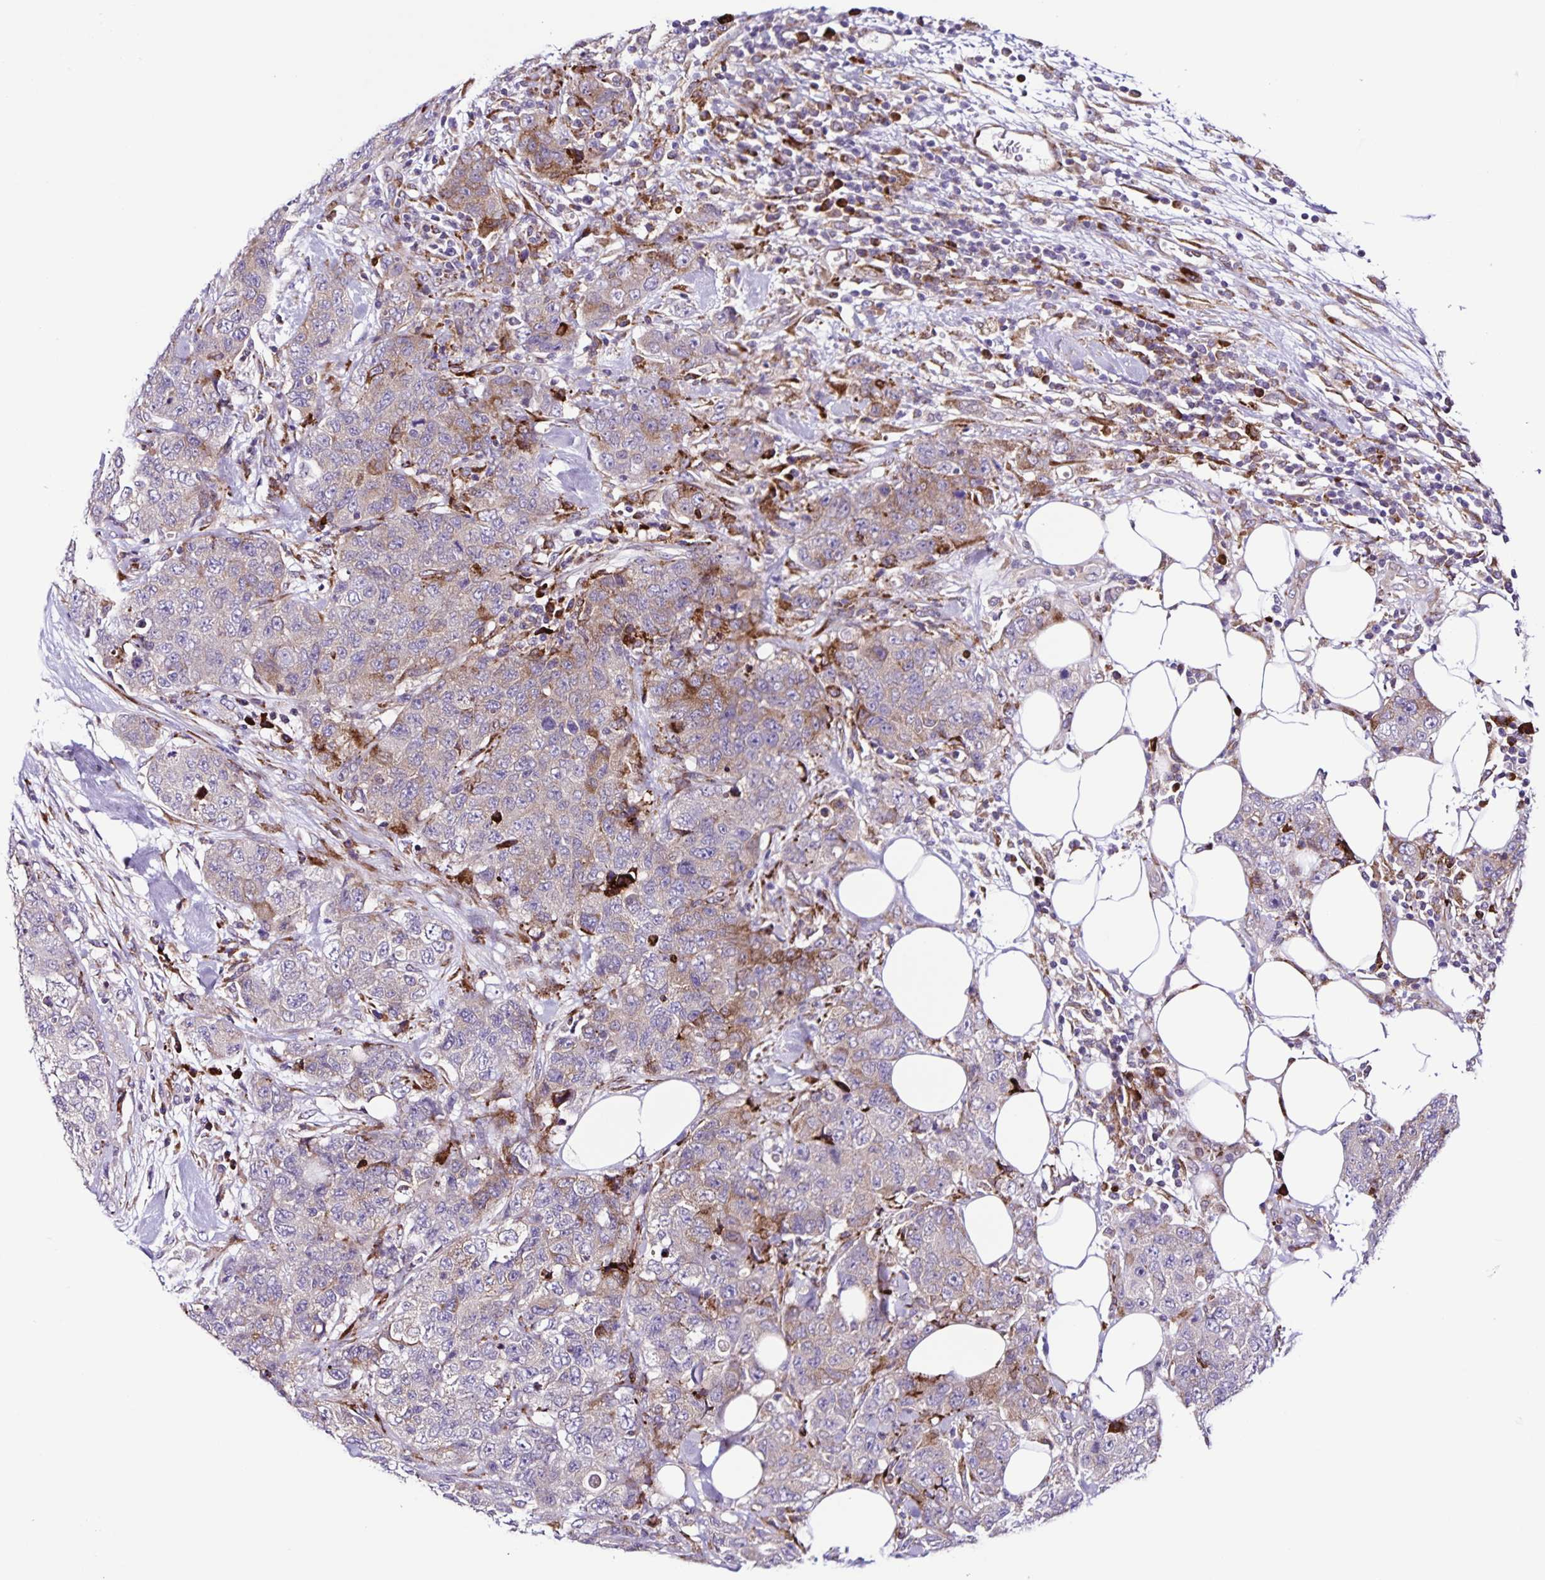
{"staining": {"intensity": "weak", "quantity": "25%-75%", "location": "cytoplasmic/membranous"}, "tissue": "urothelial cancer", "cell_type": "Tumor cells", "image_type": "cancer", "snomed": [{"axis": "morphology", "description": "Urothelial carcinoma, High grade"}, {"axis": "topography", "description": "Urinary bladder"}], "caption": "High-grade urothelial carcinoma stained for a protein shows weak cytoplasmic/membranous positivity in tumor cells.", "gene": "OSBPL5", "patient": {"sex": "female", "age": 78}}